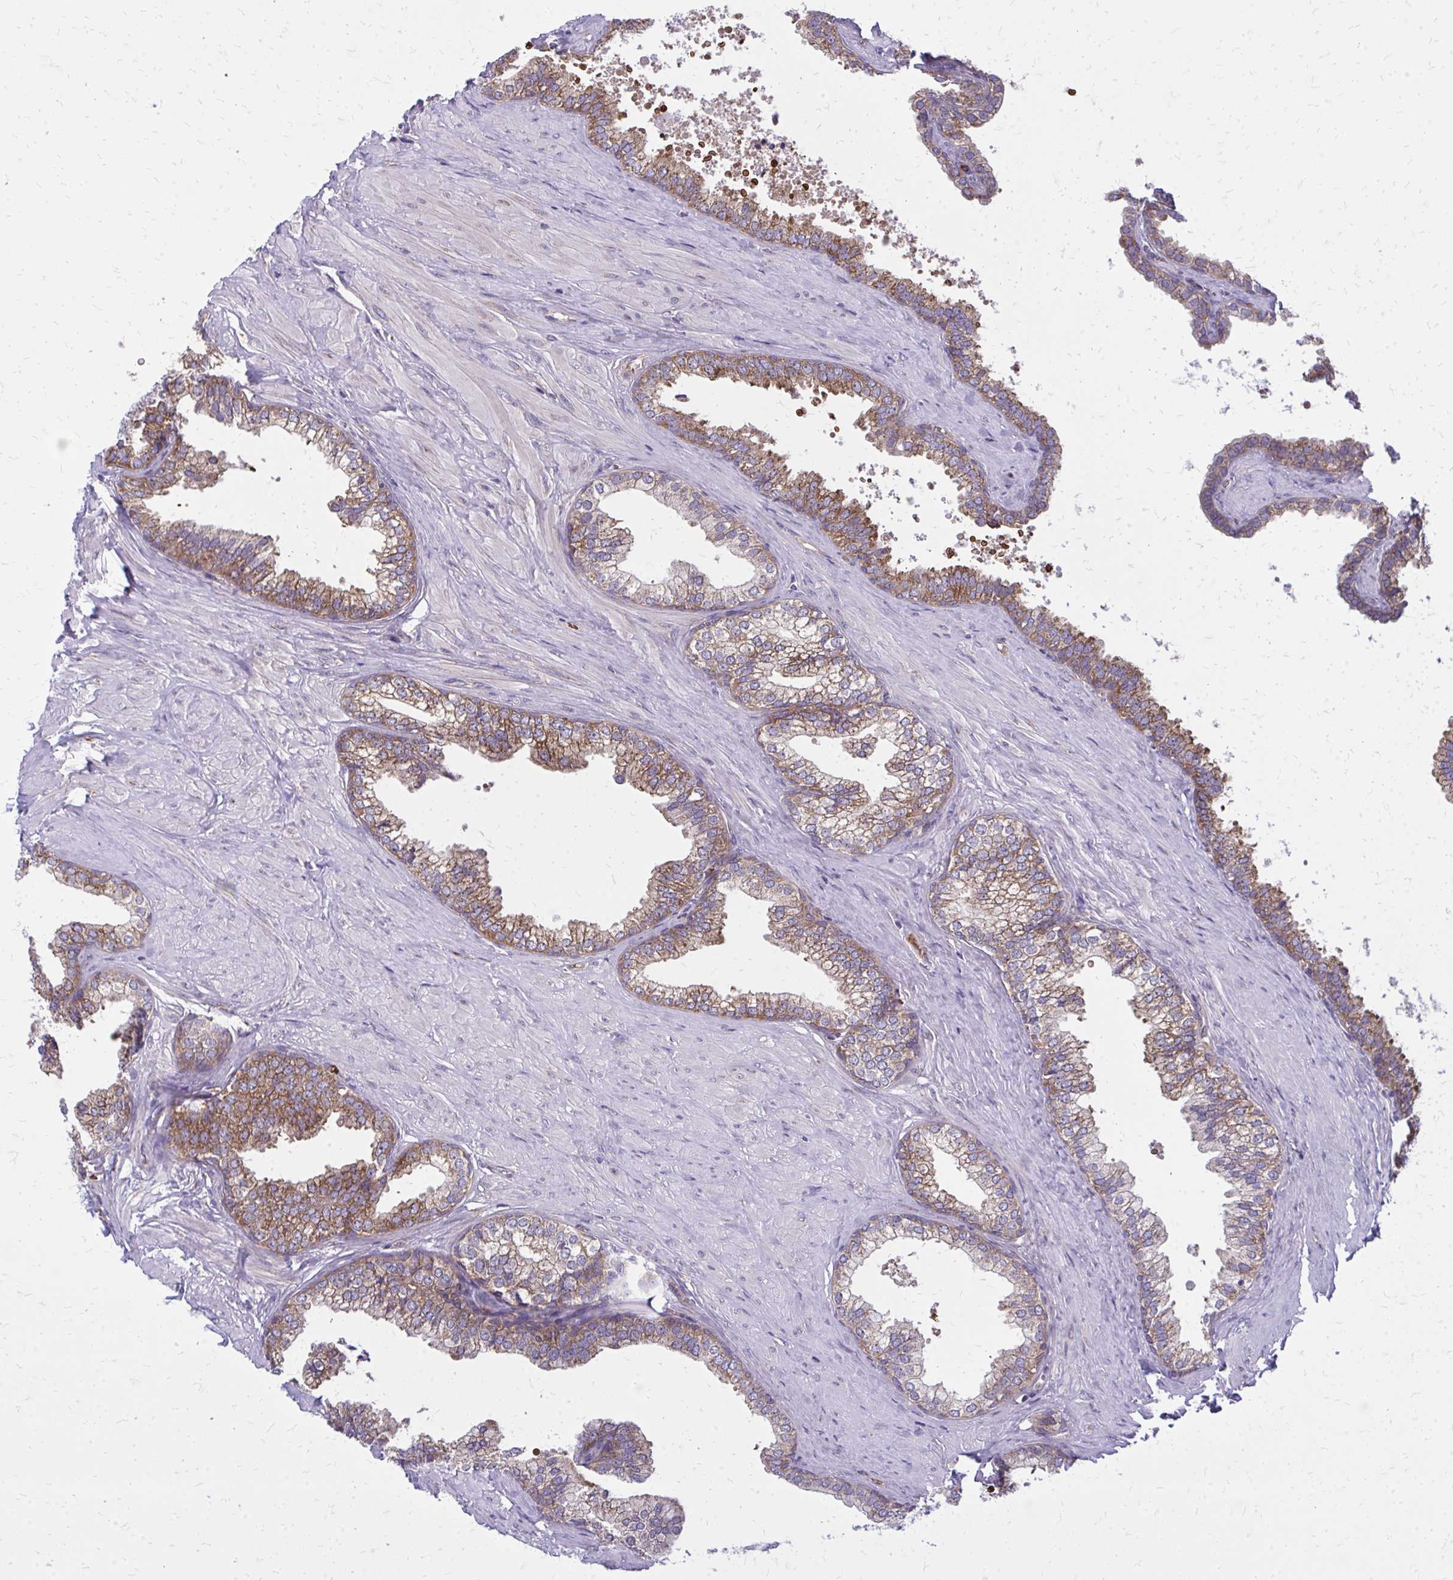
{"staining": {"intensity": "moderate", "quantity": "25%-75%", "location": "cytoplasmic/membranous"}, "tissue": "prostate", "cell_type": "Glandular cells", "image_type": "normal", "snomed": [{"axis": "morphology", "description": "Normal tissue, NOS"}, {"axis": "topography", "description": "Prostate"}, {"axis": "topography", "description": "Peripheral nerve tissue"}], "caption": "Moderate cytoplasmic/membranous positivity is present in approximately 25%-75% of glandular cells in normal prostate.", "gene": "PDK4", "patient": {"sex": "male", "age": 55}}